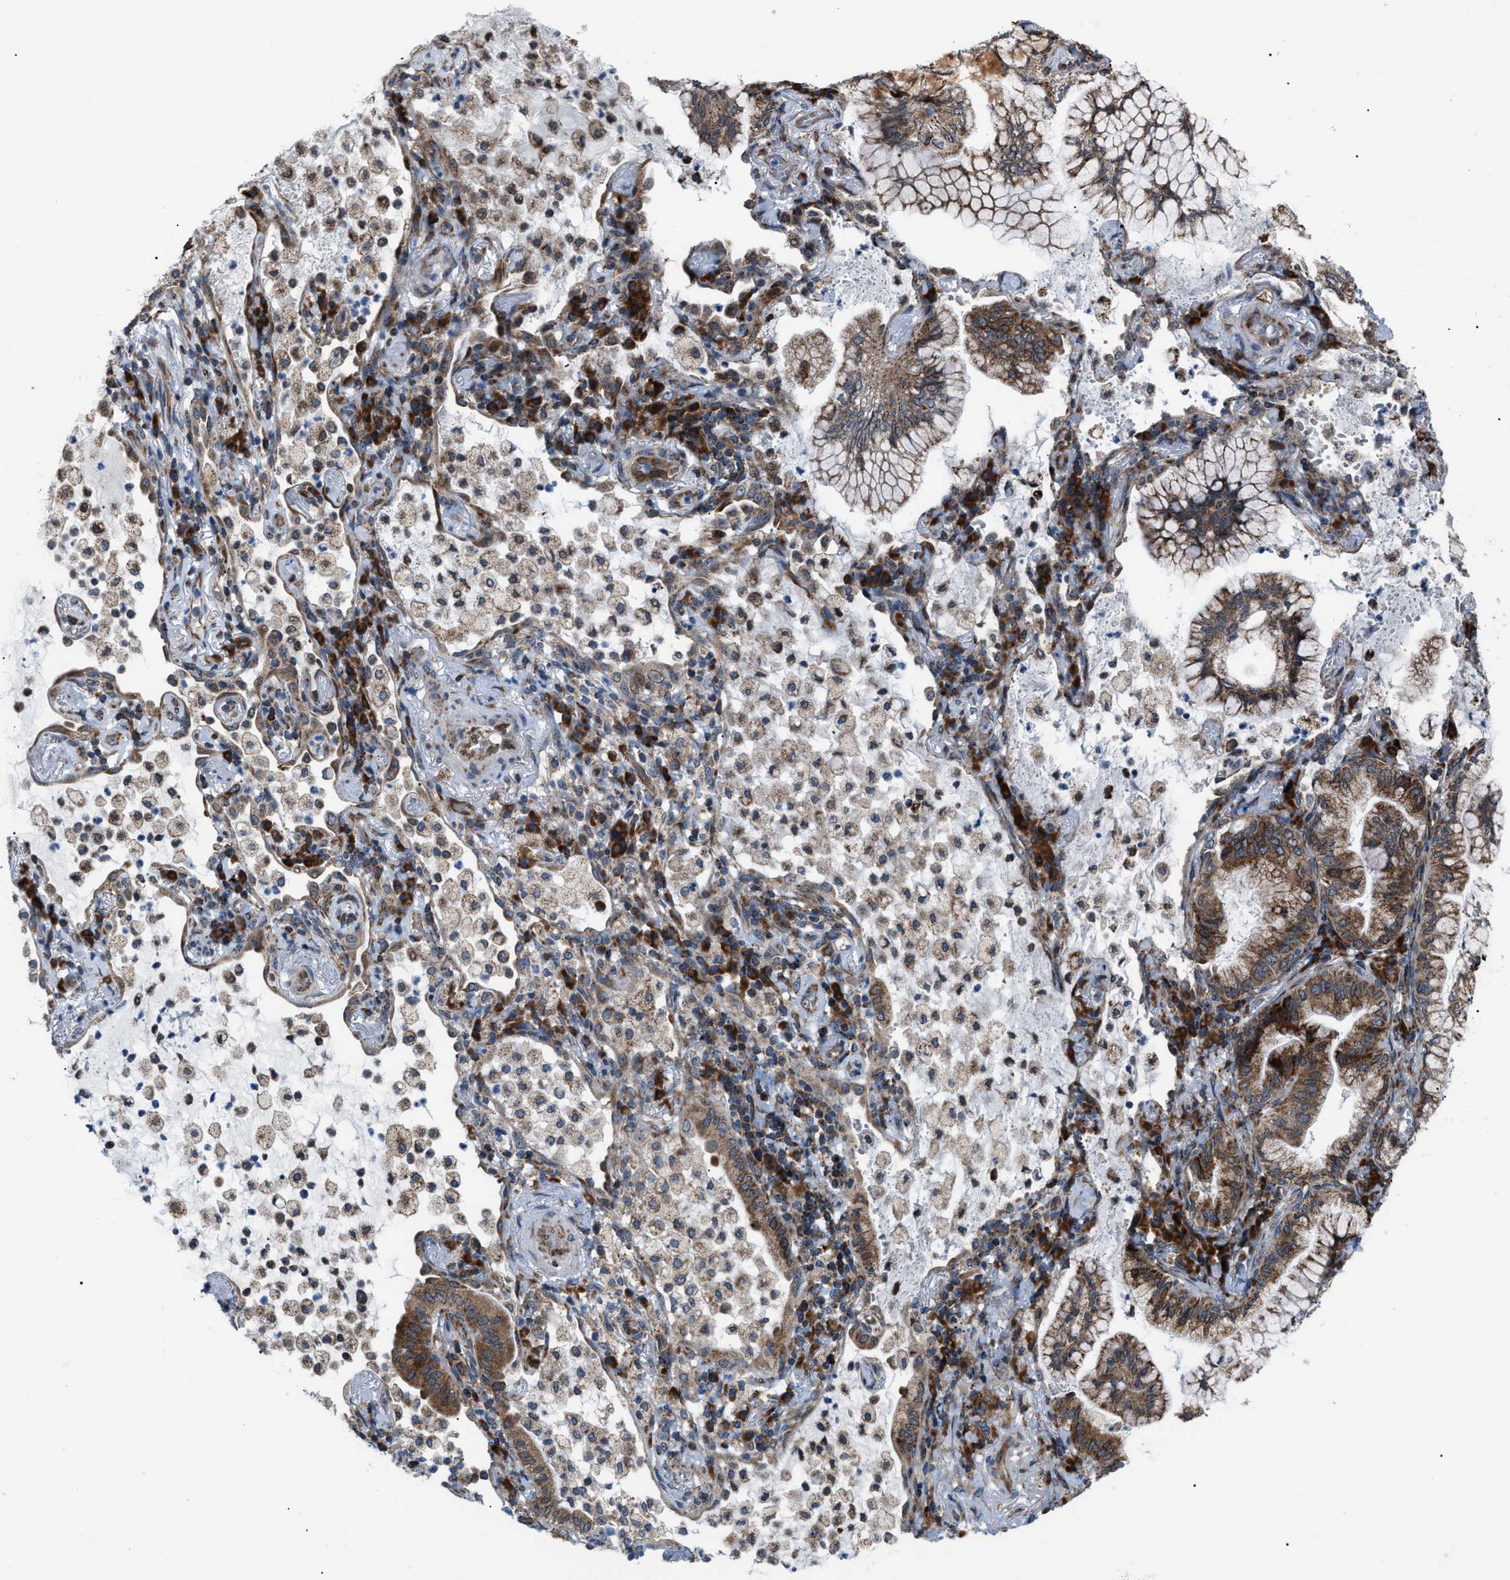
{"staining": {"intensity": "moderate", "quantity": ">75%", "location": "cytoplasmic/membranous"}, "tissue": "lung cancer", "cell_type": "Tumor cells", "image_type": "cancer", "snomed": [{"axis": "morphology", "description": "Adenocarcinoma, NOS"}, {"axis": "topography", "description": "Lung"}], "caption": "The immunohistochemical stain shows moderate cytoplasmic/membranous positivity in tumor cells of lung cancer (adenocarcinoma) tissue. The staining was performed using DAB (3,3'-diaminobenzidine) to visualize the protein expression in brown, while the nuclei were stained in blue with hematoxylin (Magnification: 20x).", "gene": "AGO2", "patient": {"sex": "female", "age": 70}}